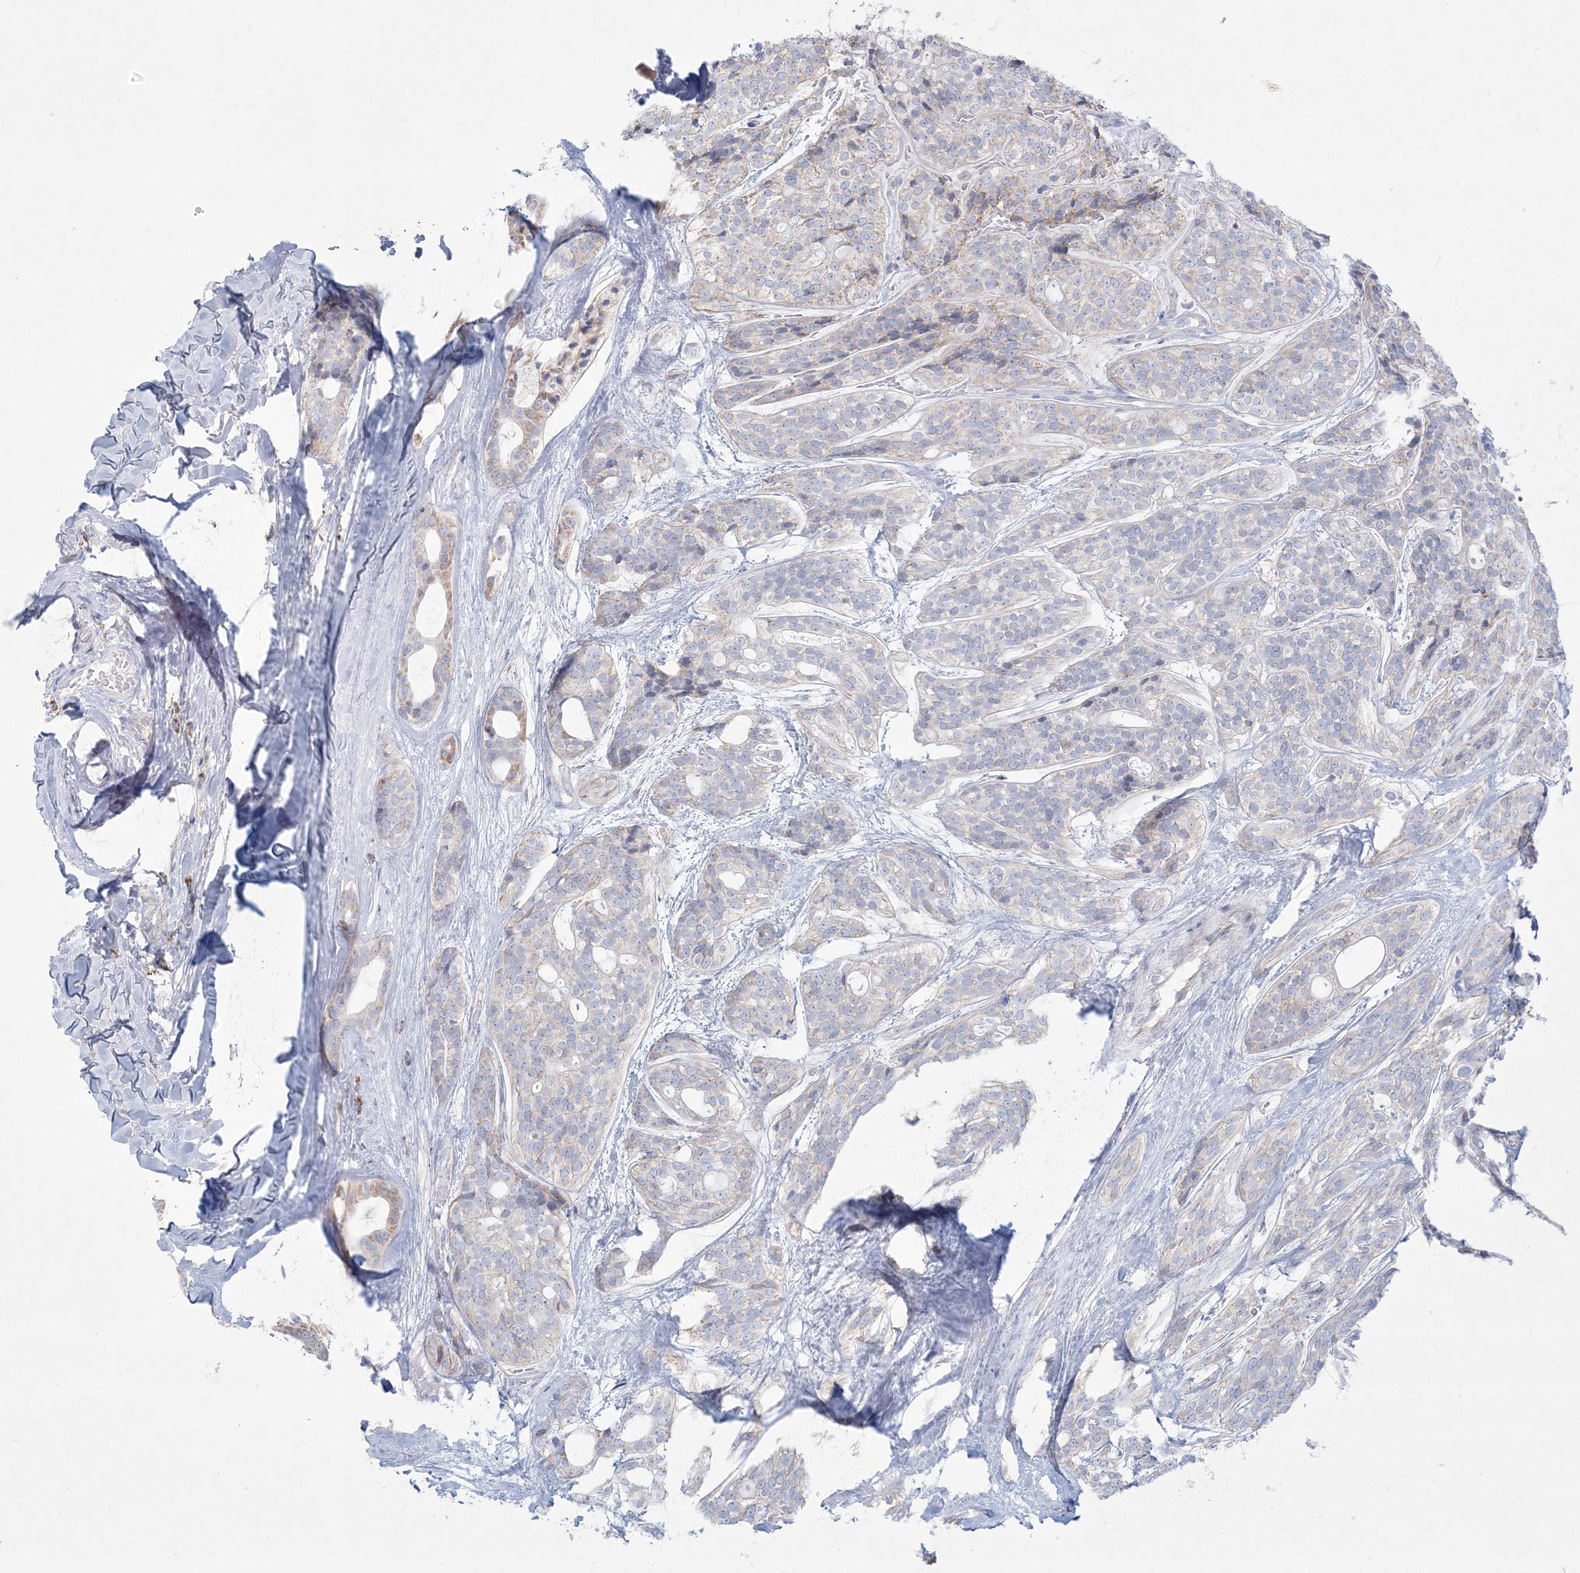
{"staining": {"intensity": "weak", "quantity": "<25%", "location": "cytoplasmic/membranous"}, "tissue": "head and neck cancer", "cell_type": "Tumor cells", "image_type": "cancer", "snomed": [{"axis": "morphology", "description": "Adenocarcinoma, NOS"}, {"axis": "topography", "description": "Head-Neck"}], "caption": "Tumor cells show no significant positivity in head and neck cancer (adenocarcinoma).", "gene": "KCTD6", "patient": {"sex": "male", "age": 66}}